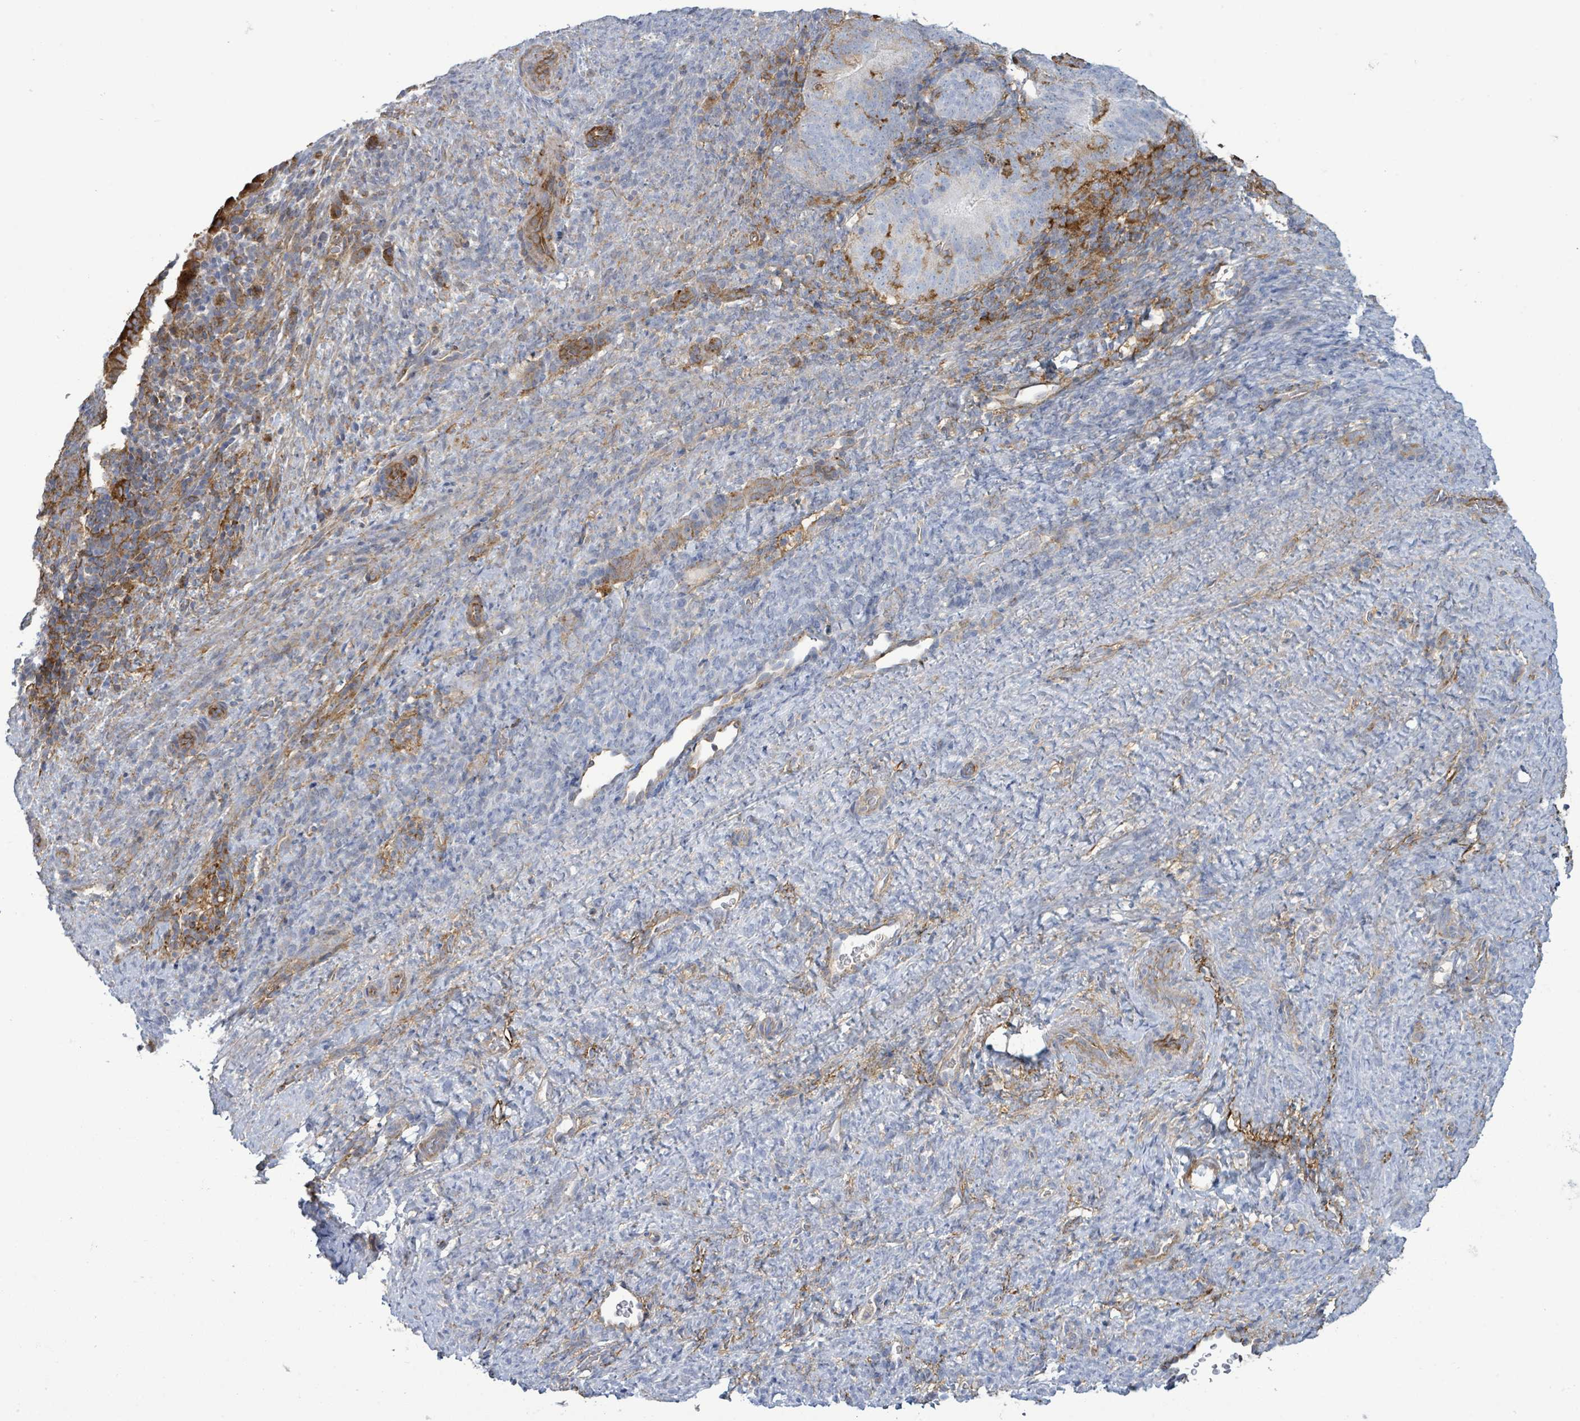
{"staining": {"intensity": "moderate", "quantity": ">75%", "location": "cytoplasmic/membranous"}, "tissue": "endometrial cancer", "cell_type": "Tumor cells", "image_type": "cancer", "snomed": [{"axis": "morphology", "description": "Adenocarcinoma, NOS"}, {"axis": "topography", "description": "Endometrium"}], "caption": "Adenocarcinoma (endometrial) tissue demonstrates moderate cytoplasmic/membranous positivity in about >75% of tumor cells, visualized by immunohistochemistry.", "gene": "EGFL7", "patient": {"sex": "female", "age": 70}}